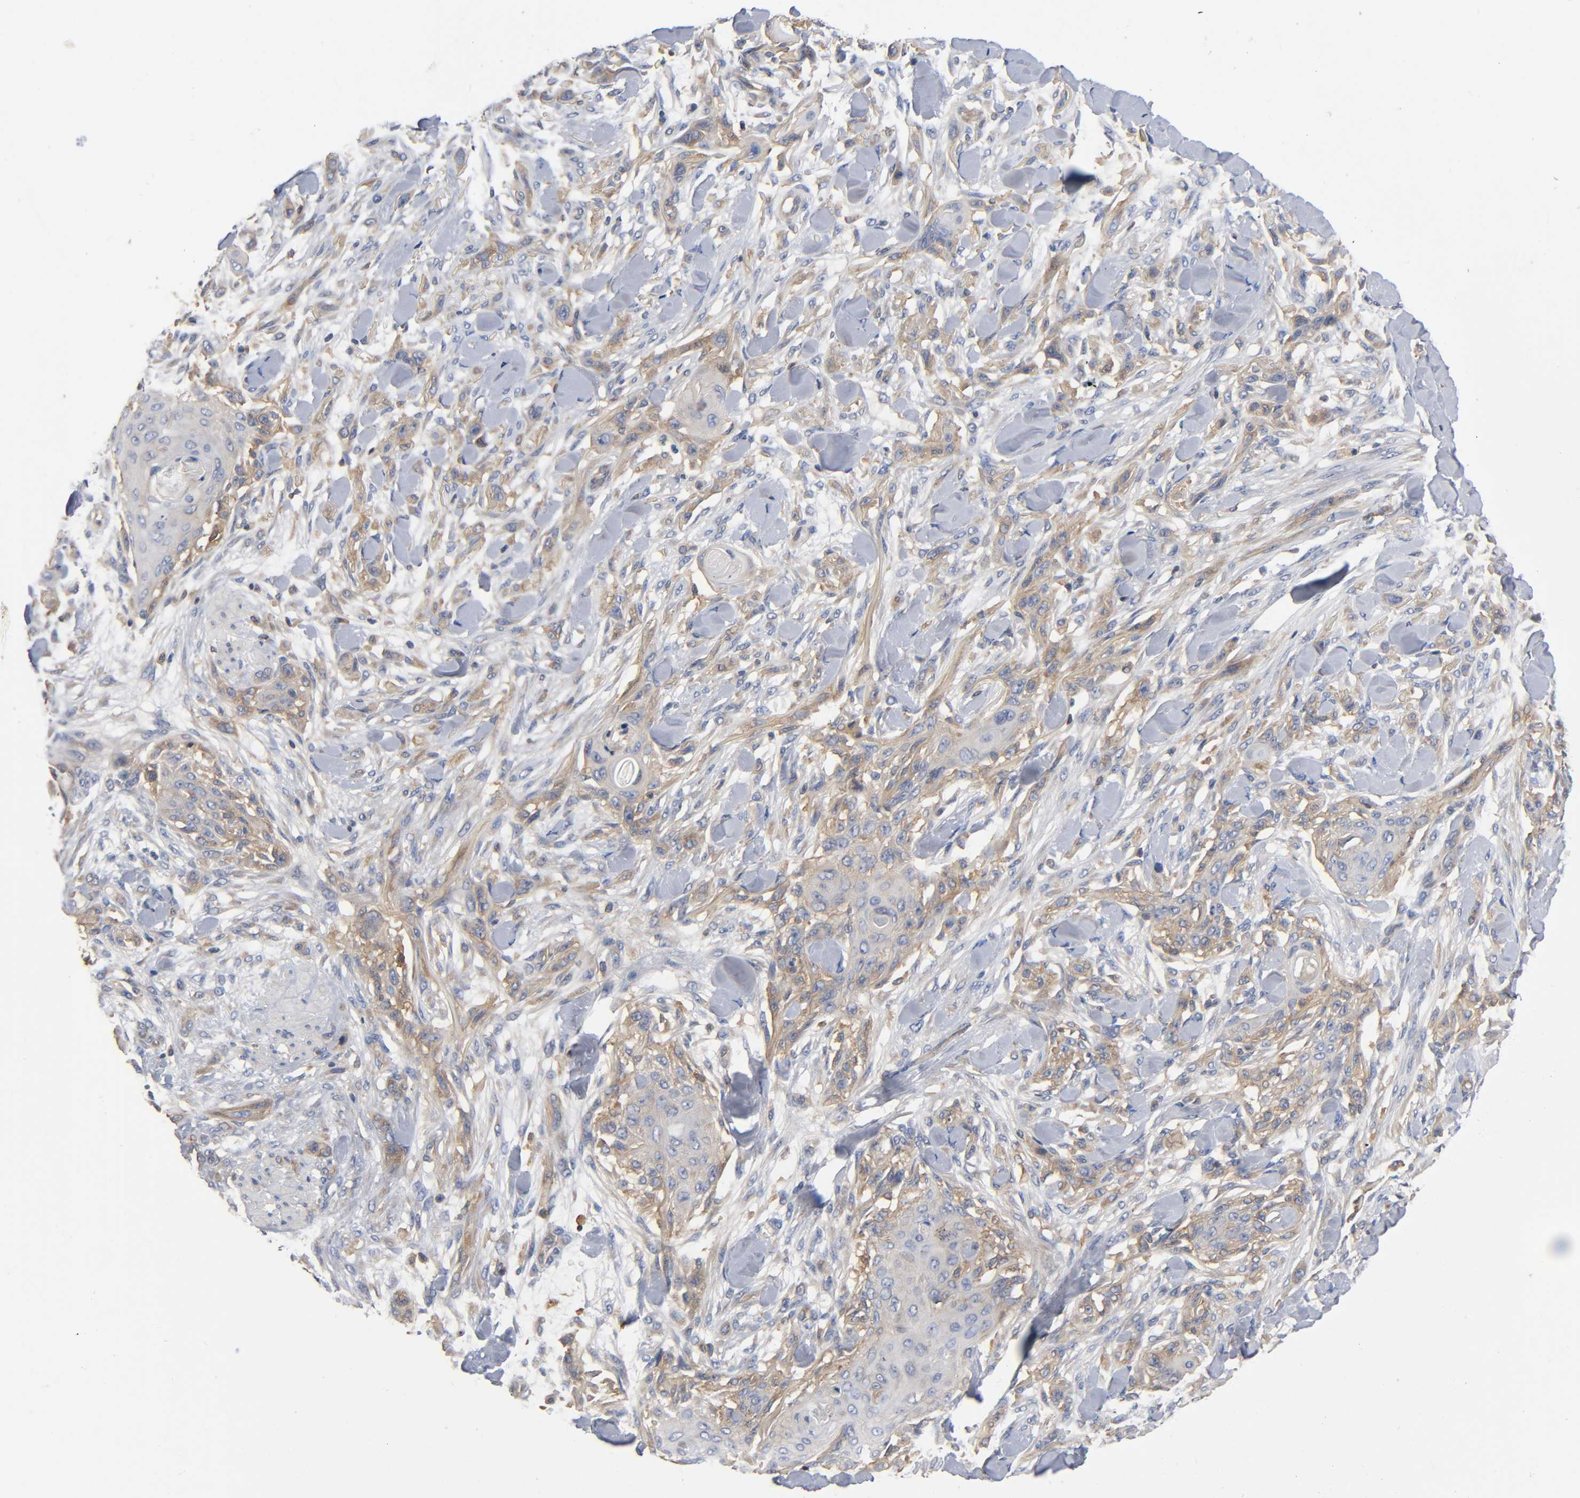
{"staining": {"intensity": "moderate", "quantity": ">75%", "location": "cytoplasmic/membranous"}, "tissue": "skin cancer", "cell_type": "Tumor cells", "image_type": "cancer", "snomed": [{"axis": "morphology", "description": "Squamous cell carcinoma, NOS"}, {"axis": "topography", "description": "Skin"}], "caption": "Tumor cells display medium levels of moderate cytoplasmic/membranous staining in approximately >75% of cells in human skin cancer (squamous cell carcinoma). (DAB IHC, brown staining for protein, blue staining for nuclei).", "gene": "PRKAB1", "patient": {"sex": "female", "age": 59}}